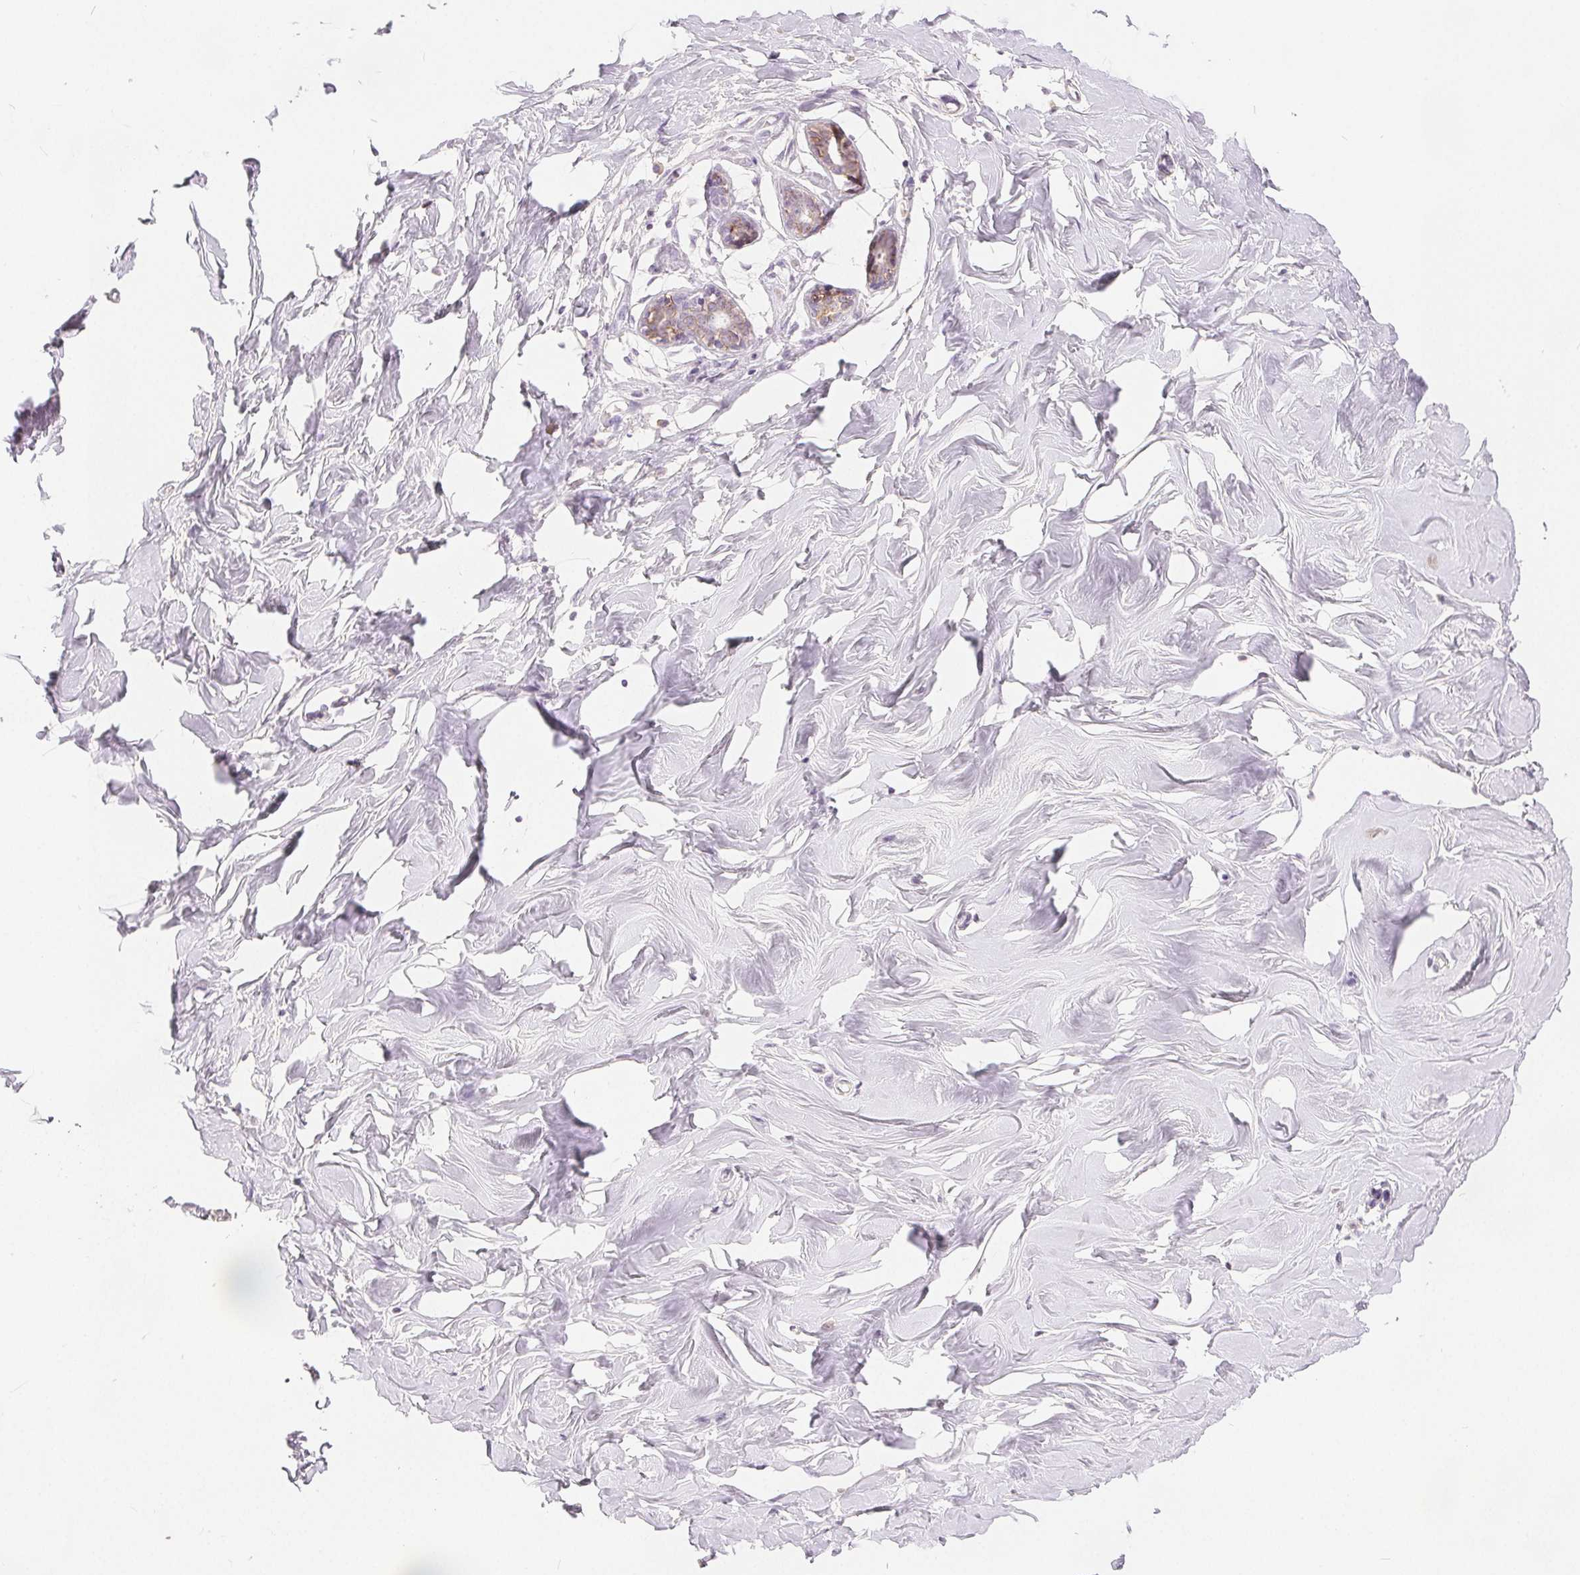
{"staining": {"intensity": "negative", "quantity": "none", "location": "none"}, "tissue": "breast", "cell_type": "Adipocytes", "image_type": "normal", "snomed": [{"axis": "morphology", "description": "Normal tissue, NOS"}, {"axis": "topography", "description": "Breast"}], "caption": "Immunohistochemistry of benign human breast exhibits no staining in adipocytes. The staining was performed using DAB (3,3'-diaminobenzidine) to visualize the protein expression in brown, while the nuclei were stained in blue with hematoxylin (Magnification: 20x).", "gene": "CA12", "patient": {"sex": "female", "age": 27}}